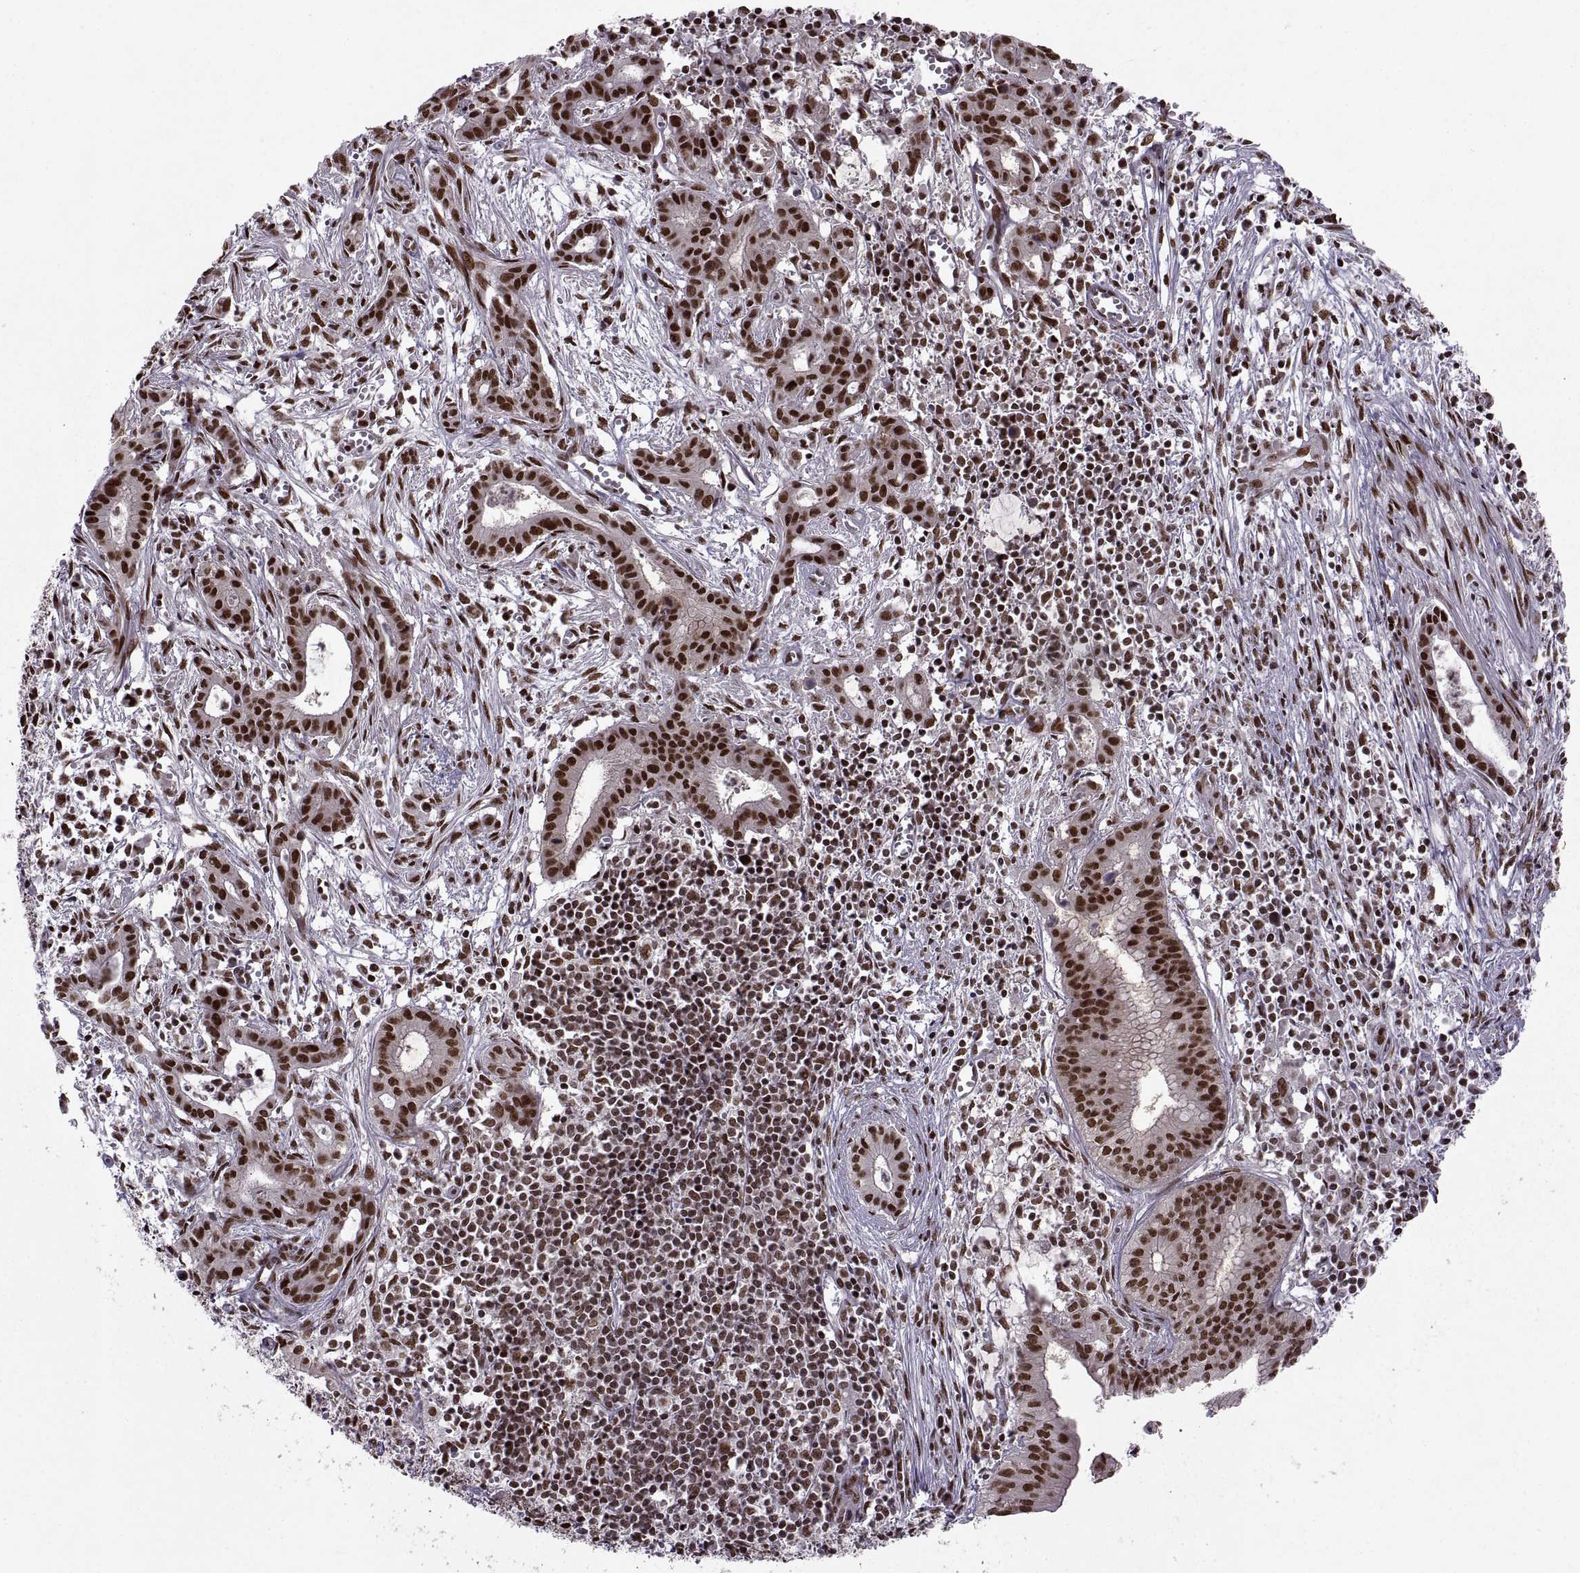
{"staining": {"intensity": "strong", "quantity": ">75%", "location": "nuclear"}, "tissue": "pancreatic cancer", "cell_type": "Tumor cells", "image_type": "cancer", "snomed": [{"axis": "morphology", "description": "Adenocarcinoma, NOS"}, {"axis": "topography", "description": "Pancreas"}], "caption": "This photomicrograph displays pancreatic cancer (adenocarcinoma) stained with immunohistochemistry (IHC) to label a protein in brown. The nuclear of tumor cells show strong positivity for the protein. Nuclei are counter-stained blue.", "gene": "MT1E", "patient": {"sex": "male", "age": 48}}